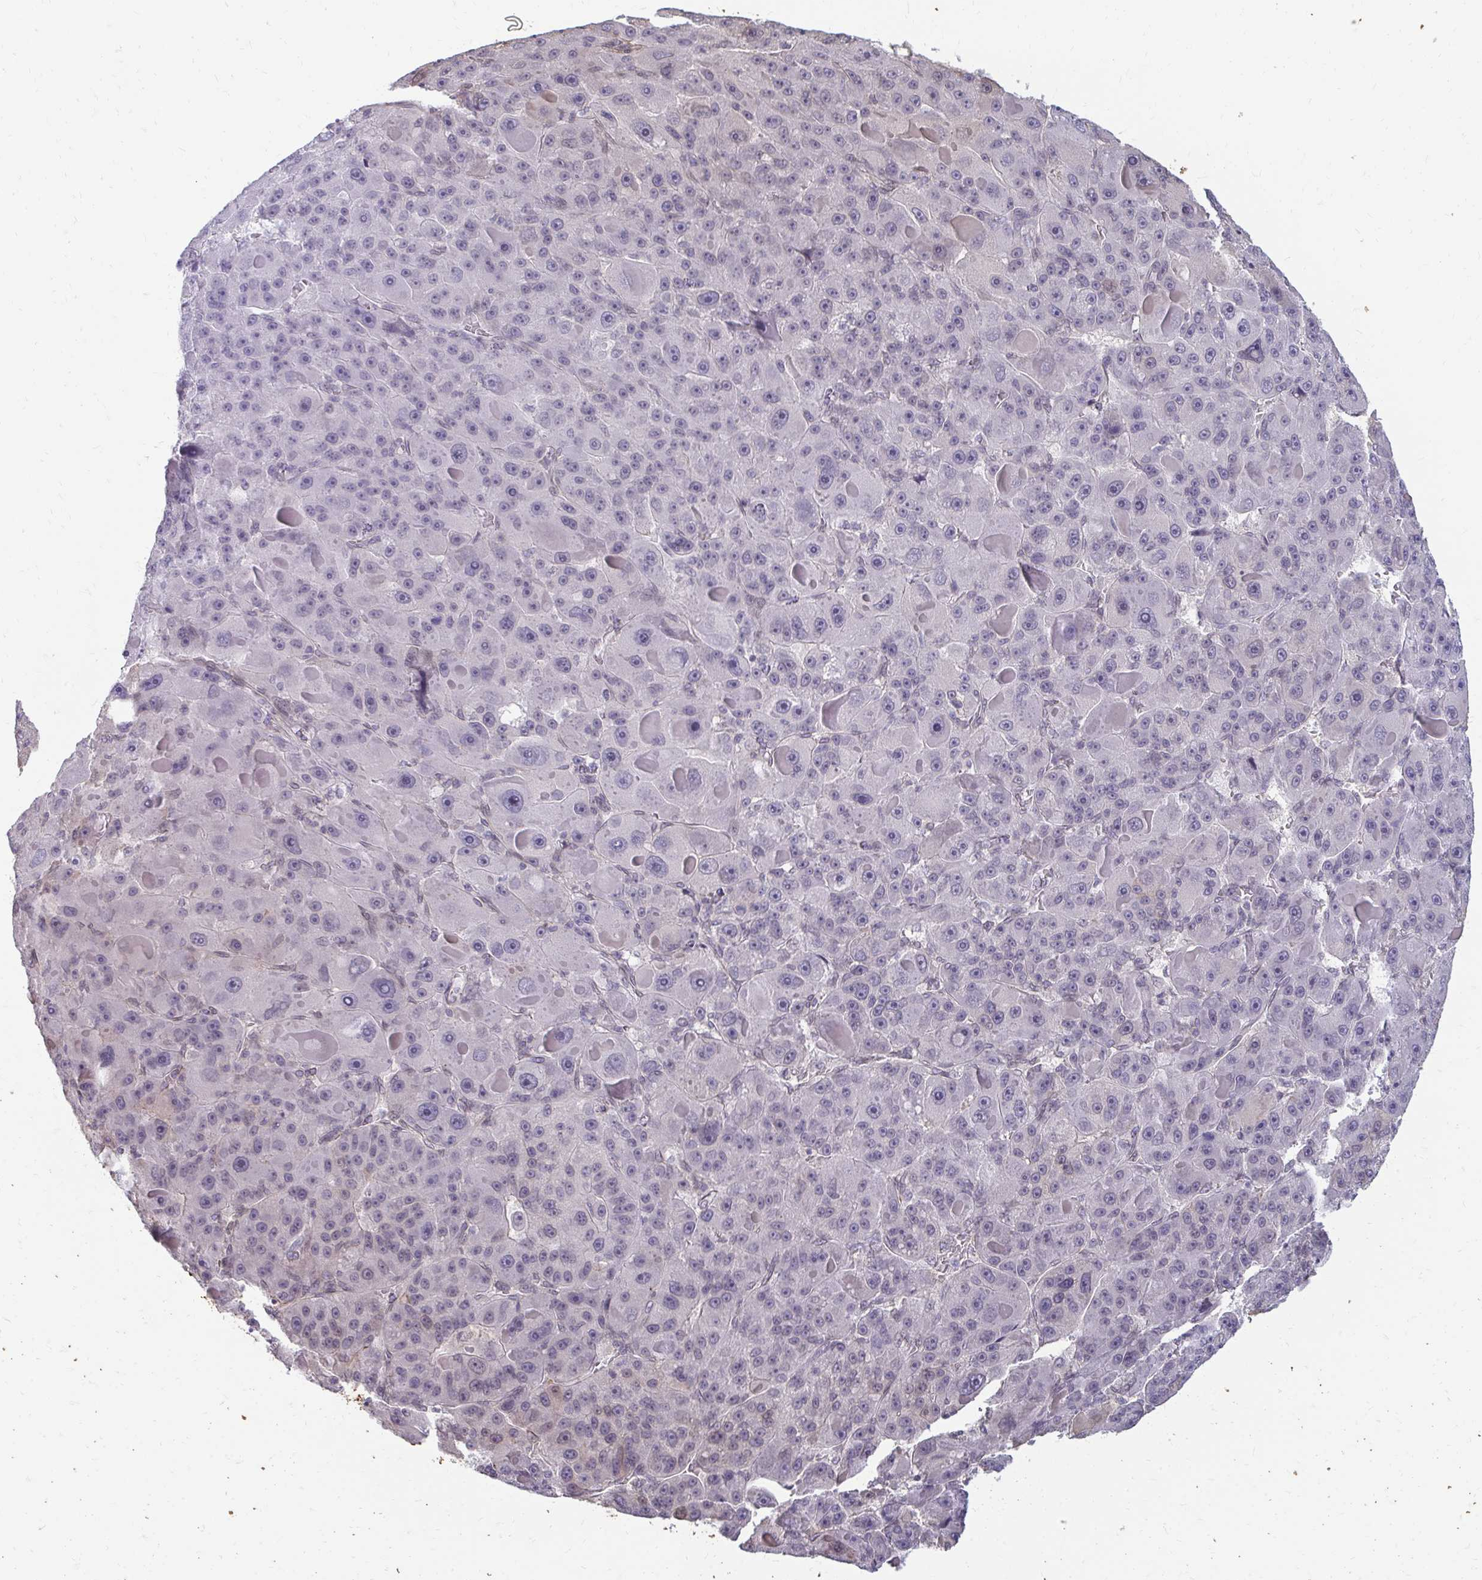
{"staining": {"intensity": "negative", "quantity": "none", "location": "none"}, "tissue": "liver cancer", "cell_type": "Tumor cells", "image_type": "cancer", "snomed": [{"axis": "morphology", "description": "Carcinoma, Hepatocellular, NOS"}, {"axis": "topography", "description": "Liver"}], "caption": "Human liver cancer stained for a protein using immunohistochemistry (IHC) shows no expression in tumor cells.", "gene": "GPC5", "patient": {"sex": "male", "age": 76}}